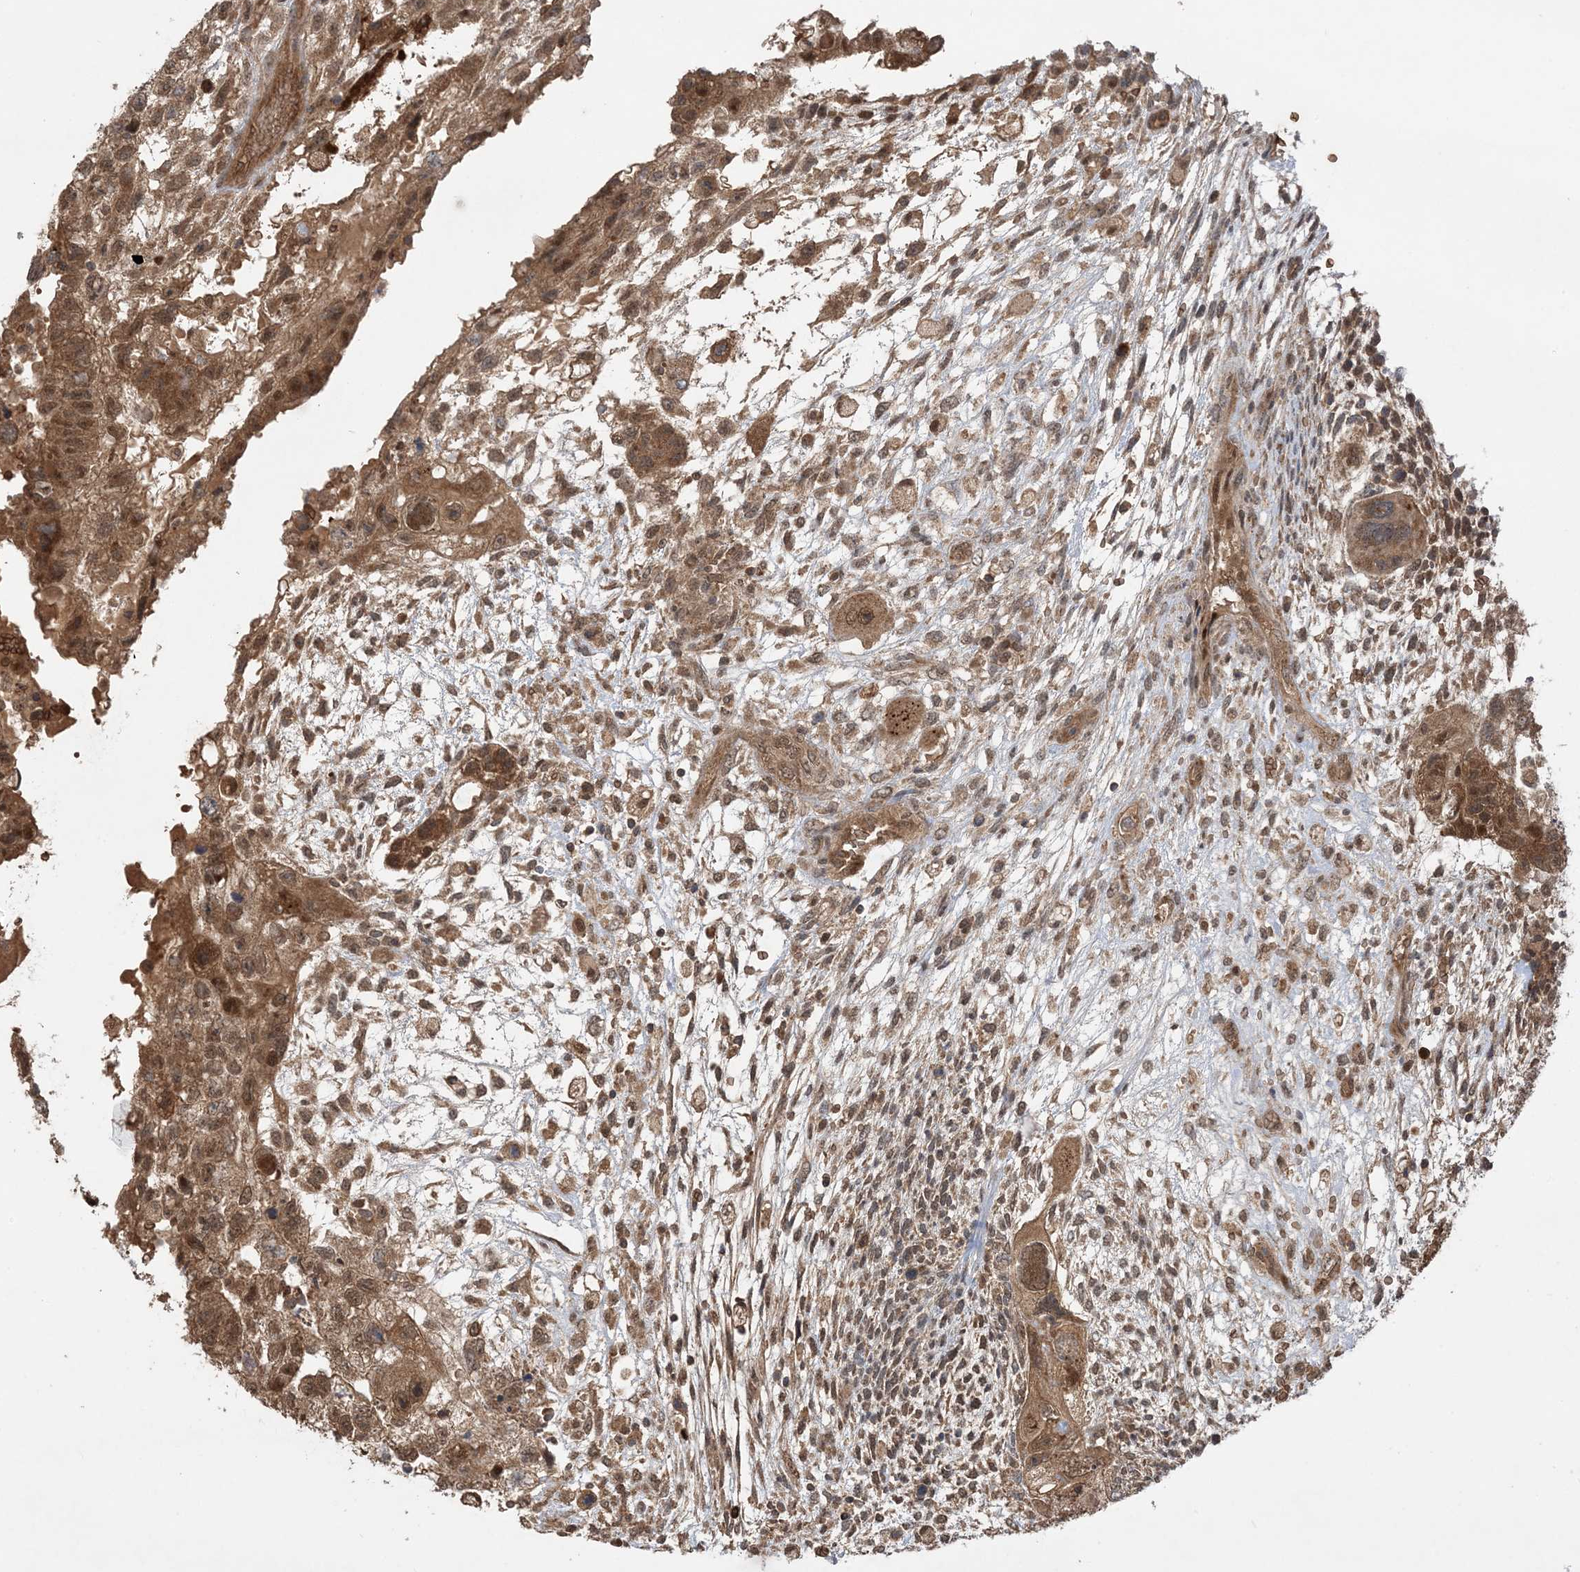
{"staining": {"intensity": "moderate", "quantity": ">75%", "location": "cytoplasmic/membranous,nuclear"}, "tissue": "testis cancer", "cell_type": "Tumor cells", "image_type": "cancer", "snomed": [{"axis": "morphology", "description": "Carcinoma, Embryonal, NOS"}, {"axis": "topography", "description": "Testis"}], "caption": "Immunohistochemistry micrograph of human embryonal carcinoma (testis) stained for a protein (brown), which reveals medium levels of moderate cytoplasmic/membranous and nuclear expression in approximately >75% of tumor cells.", "gene": "PUSL1", "patient": {"sex": "male", "age": 36}}